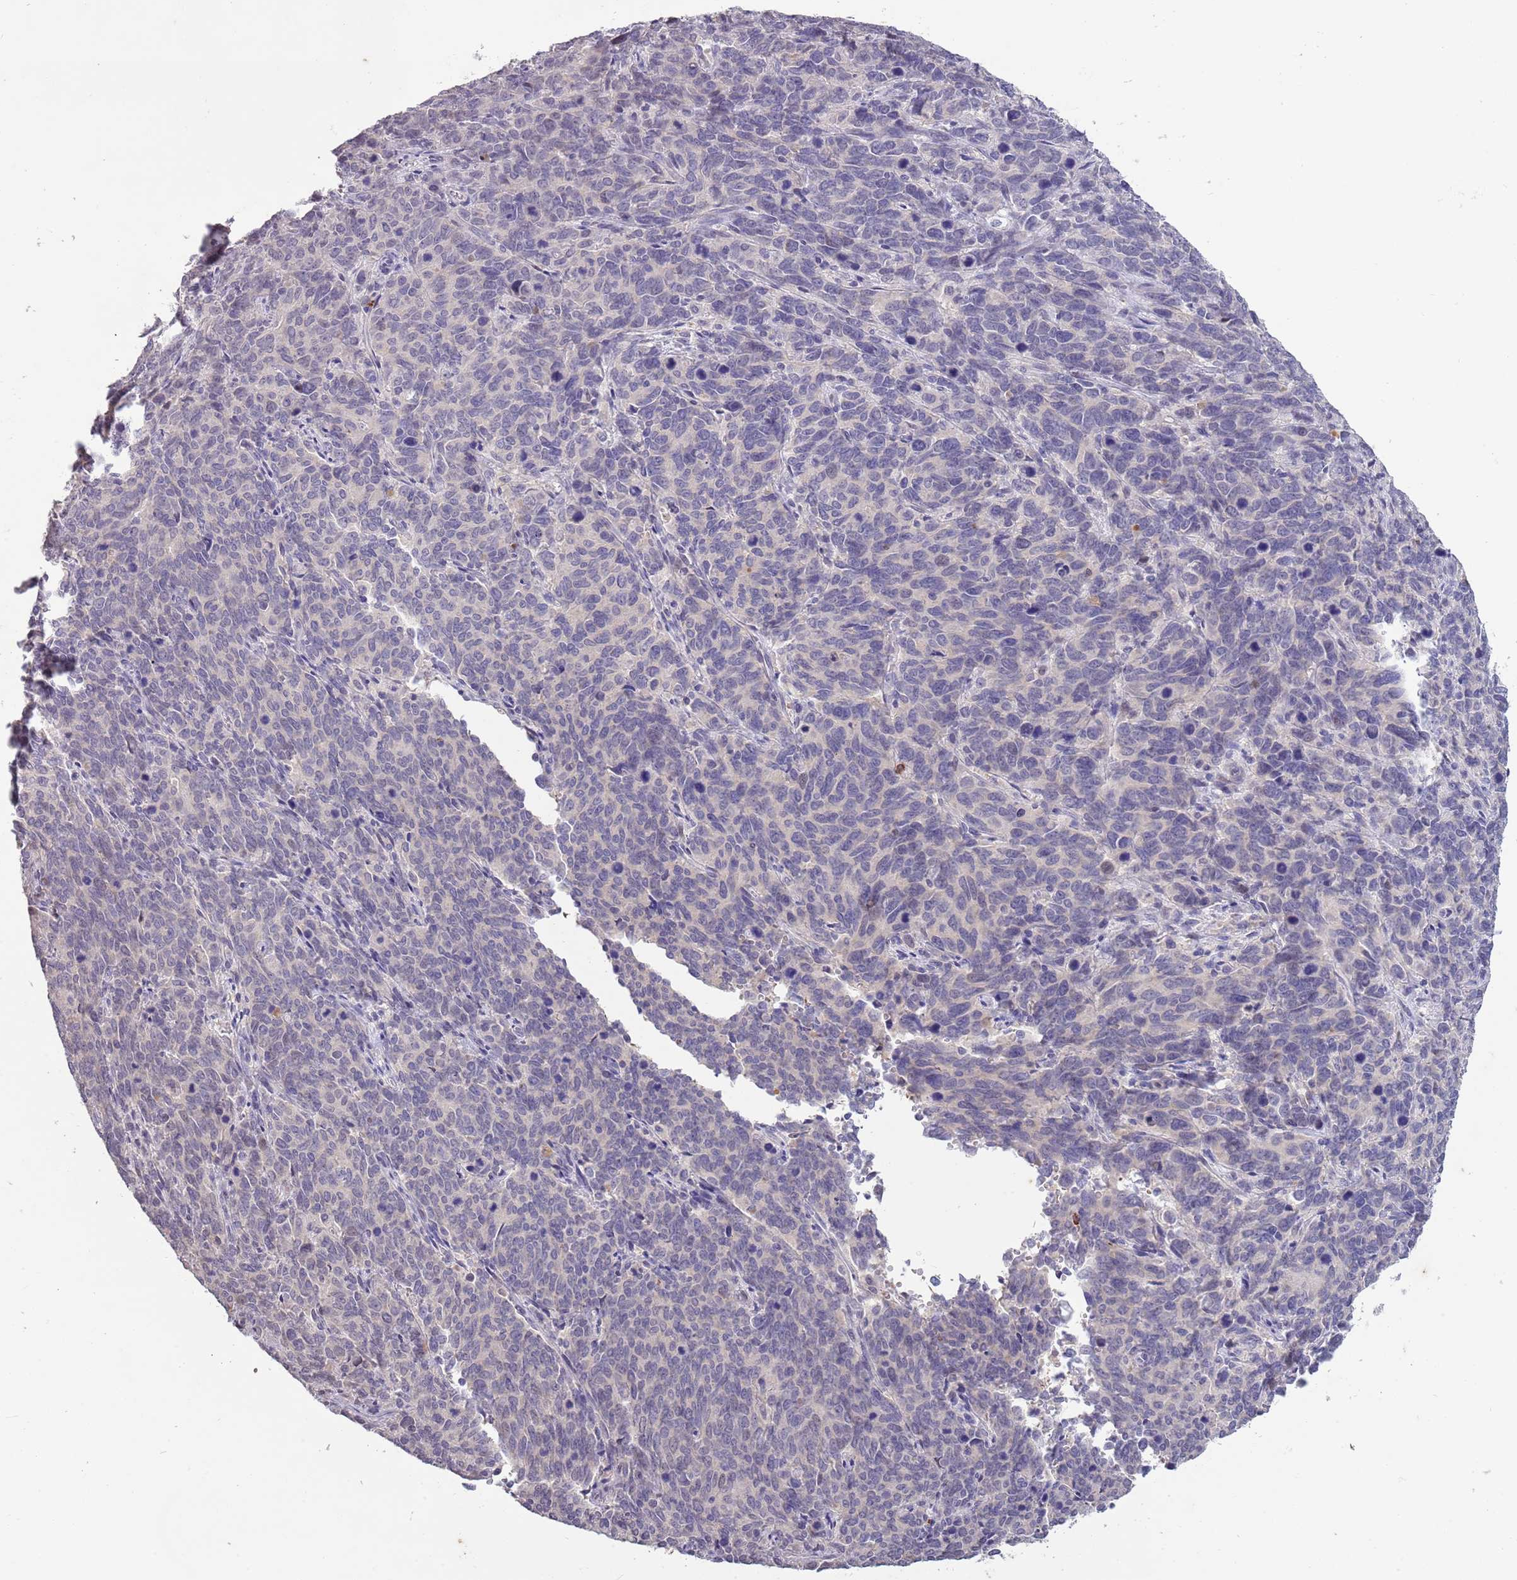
{"staining": {"intensity": "negative", "quantity": "none", "location": "none"}, "tissue": "cervical cancer", "cell_type": "Tumor cells", "image_type": "cancer", "snomed": [{"axis": "morphology", "description": "Squamous cell carcinoma, NOS"}, {"axis": "topography", "description": "Cervix"}], "caption": "Human cervical cancer (squamous cell carcinoma) stained for a protein using immunohistochemistry (IHC) exhibits no expression in tumor cells.", "gene": "P2RY13", "patient": {"sex": "female", "age": 60}}